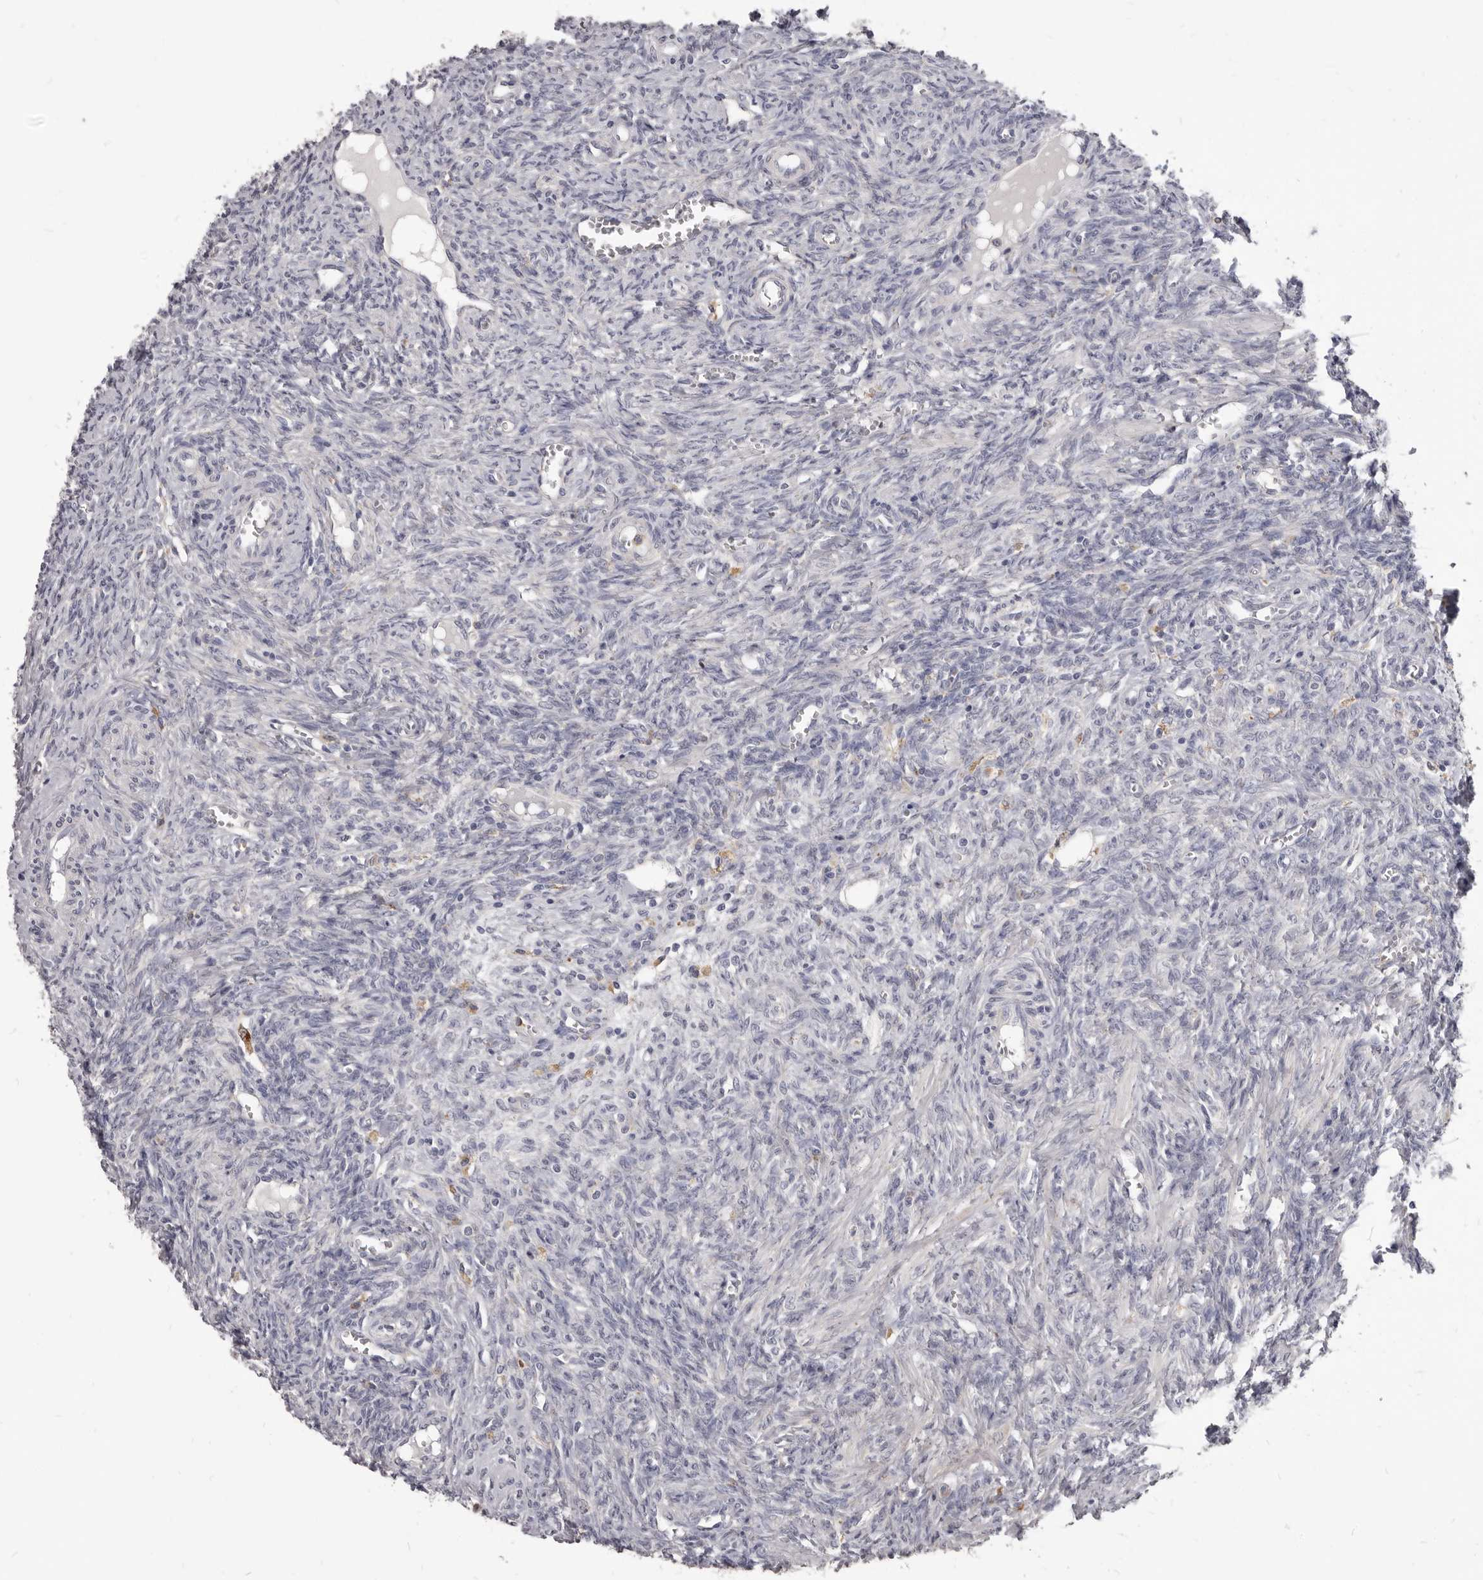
{"staining": {"intensity": "negative", "quantity": "none", "location": "none"}, "tissue": "ovary", "cell_type": "Follicle cells", "image_type": "normal", "snomed": [{"axis": "morphology", "description": "Normal tissue, NOS"}, {"axis": "topography", "description": "Ovary"}], "caption": "Protein analysis of unremarkable ovary exhibits no significant staining in follicle cells. (DAB (3,3'-diaminobenzidine) IHC with hematoxylin counter stain).", "gene": "PI4K2A", "patient": {"sex": "female", "age": 41}}